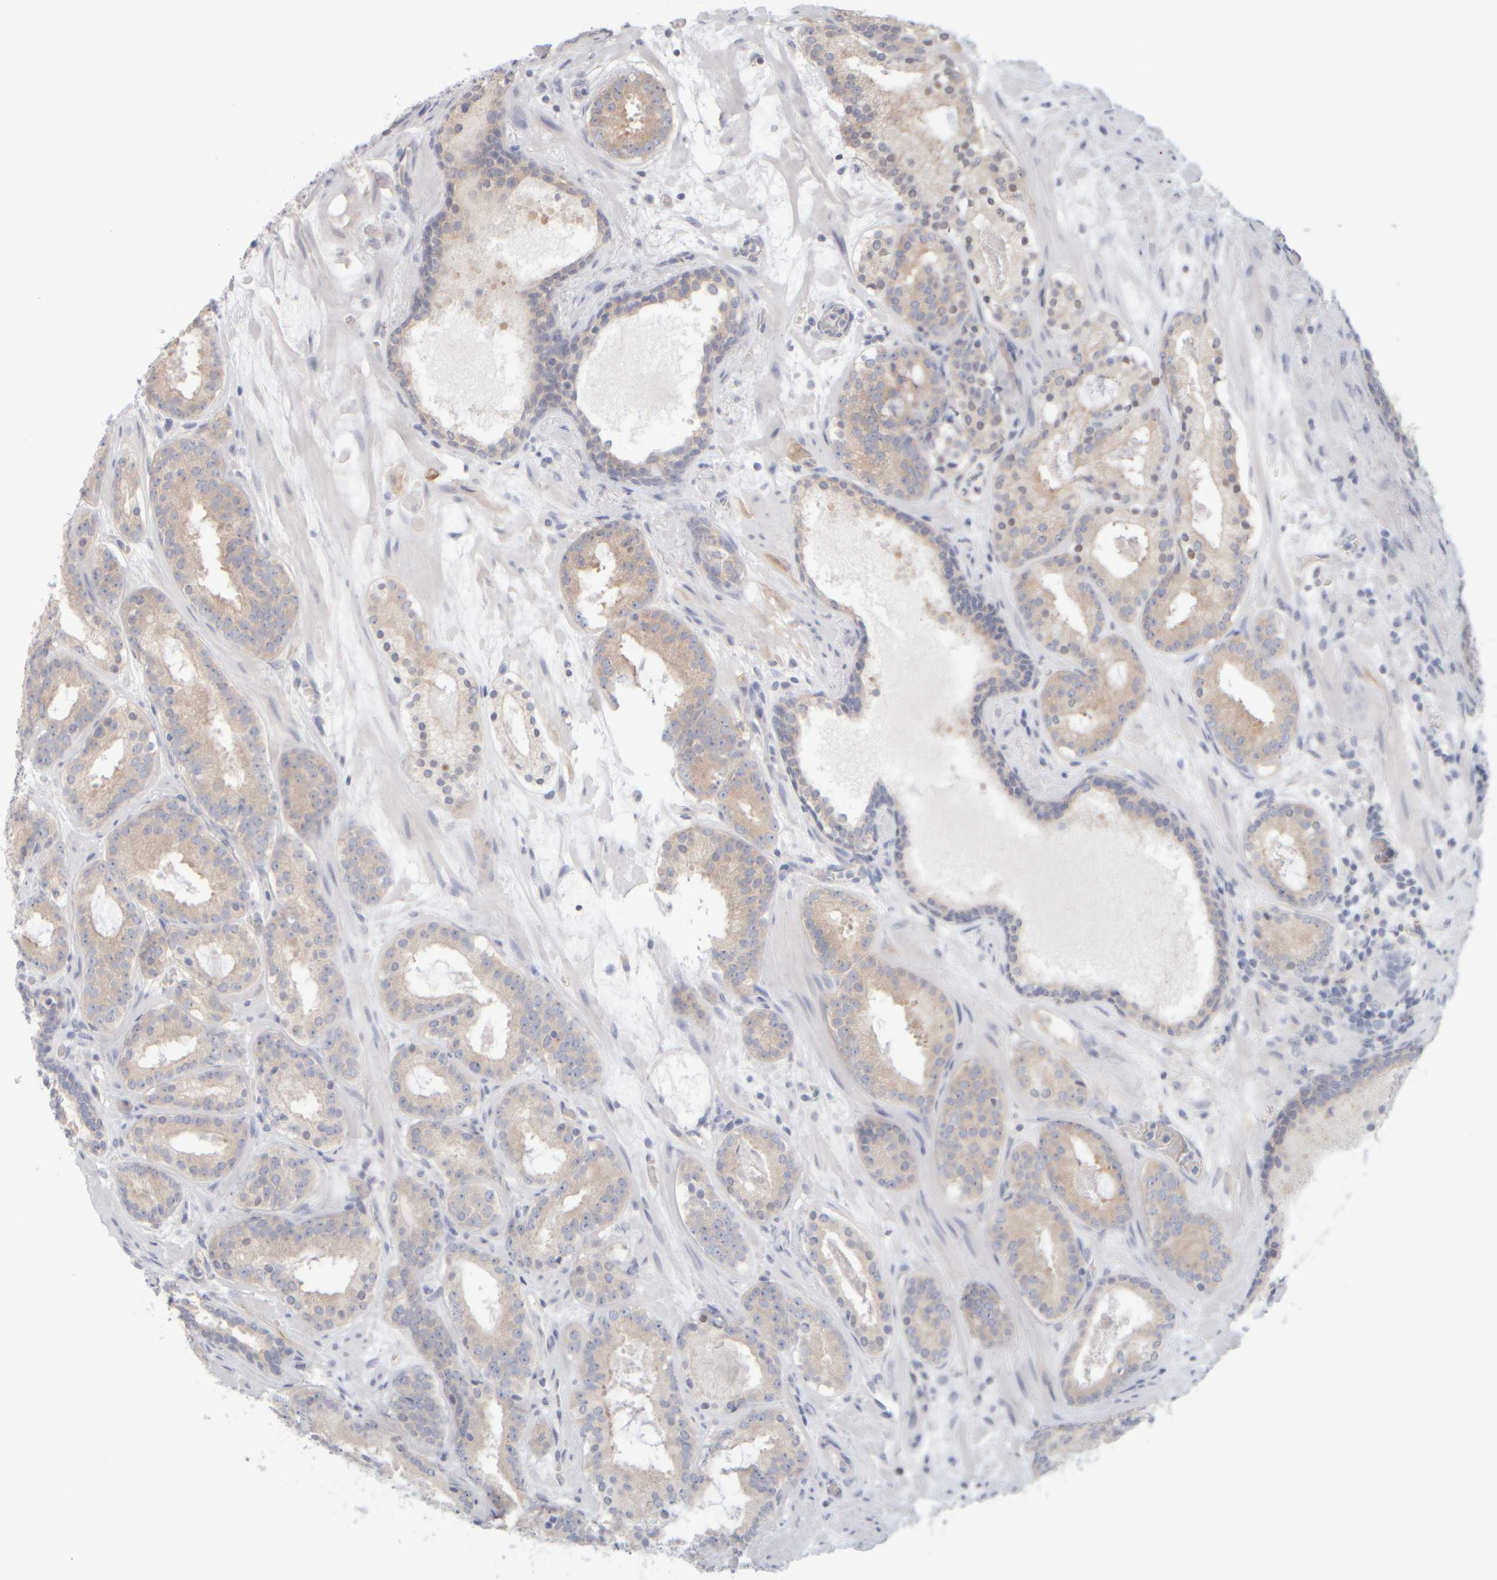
{"staining": {"intensity": "weak", "quantity": "25%-75%", "location": "cytoplasmic/membranous"}, "tissue": "prostate cancer", "cell_type": "Tumor cells", "image_type": "cancer", "snomed": [{"axis": "morphology", "description": "Adenocarcinoma, Low grade"}, {"axis": "topography", "description": "Prostate"}], "caption": "The micrograph reveals a brown stain indicating the presence of a protein in the cytoplasmic/membranous of tumor cells in prostate cancer (low-grade adenocarcinoma).", "gene": "GOPC", "patient": {"sex": "male", "age": 69}}